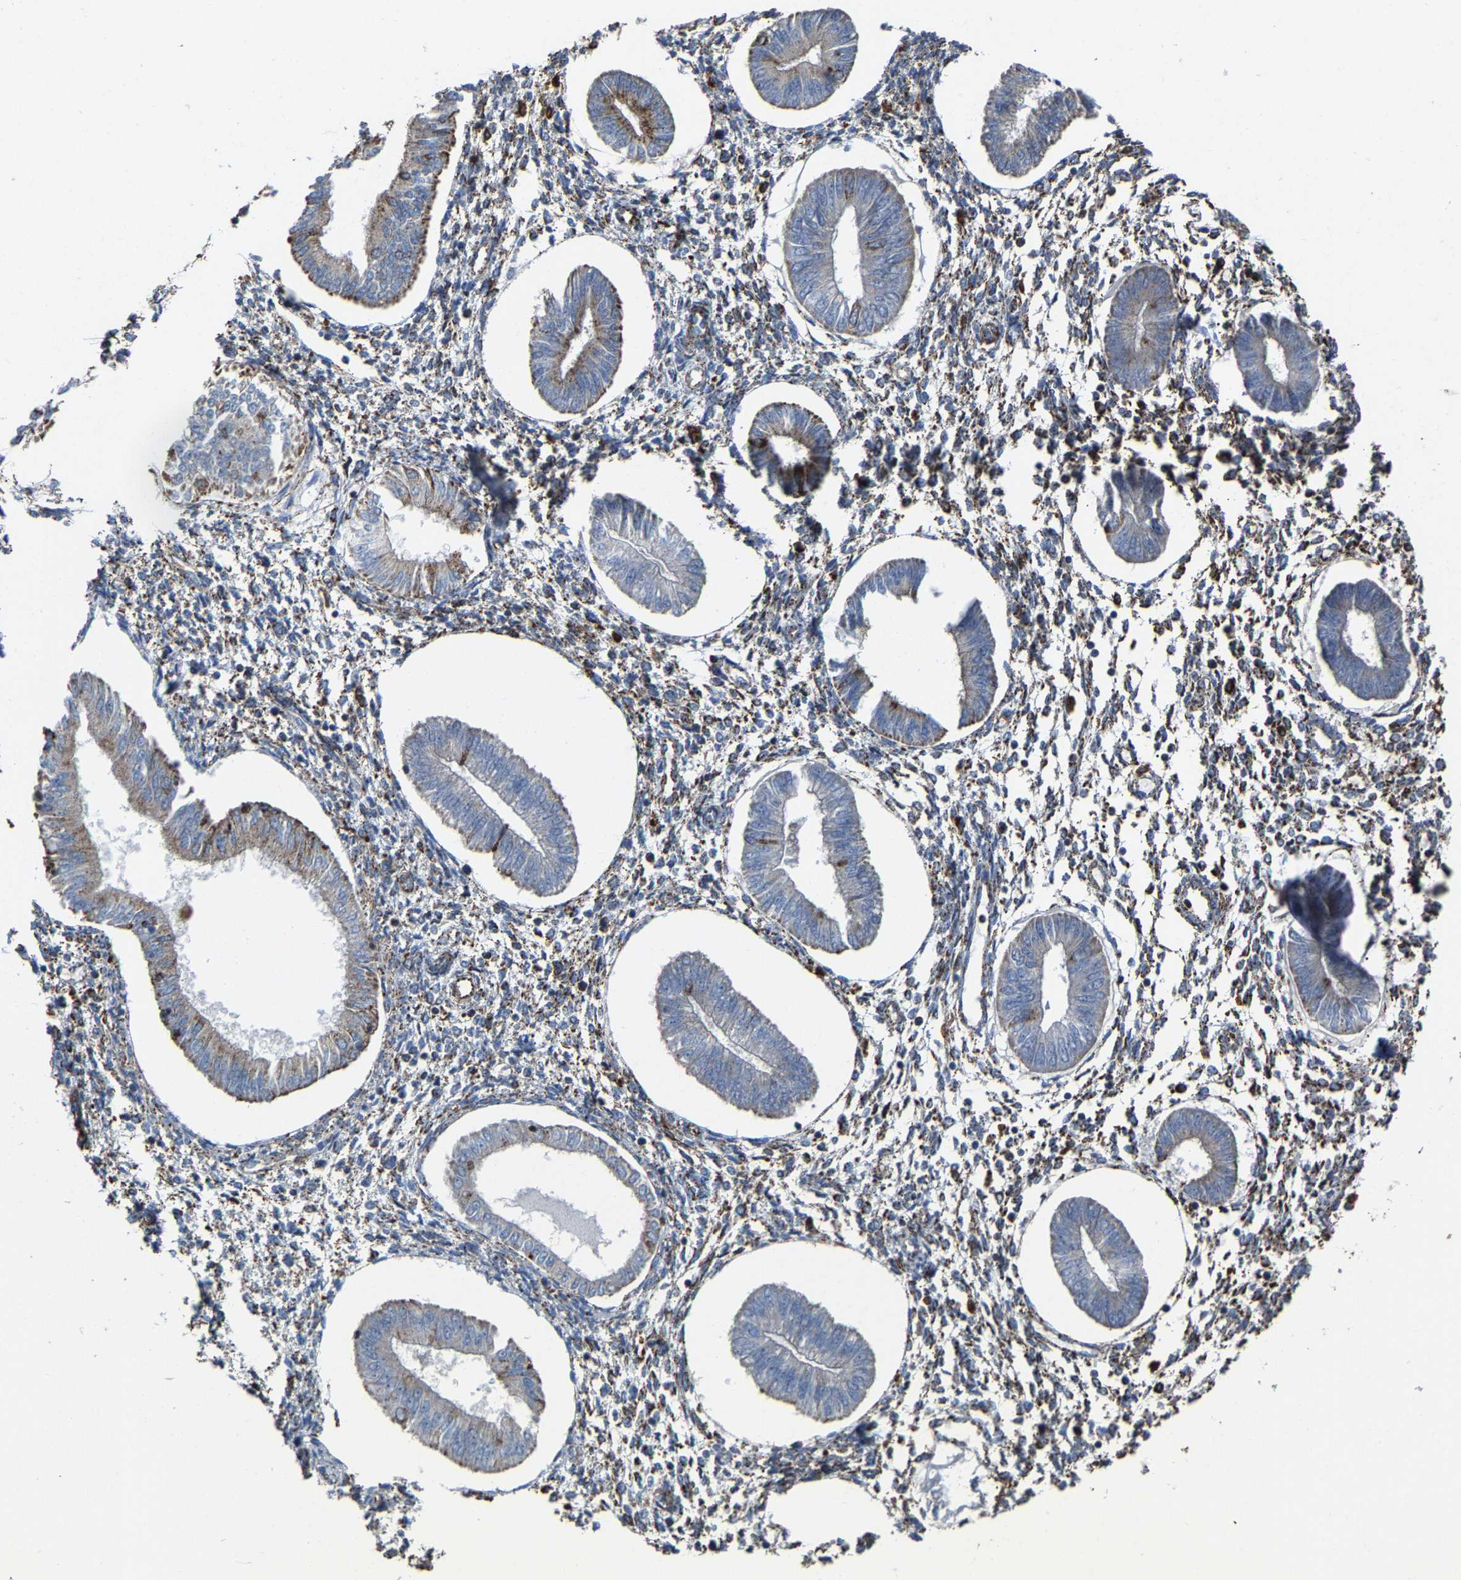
{"staining": {"intensity": "moderate", "quantity": ">75%", "location": "cytoplasmic/membranous"}, "tissue": "endometrium", "cell_type": "Cells in endometrial stroma", "image_type": "normal", "snomed": [{"axis": "morphology", "description": "Normal tissue, NOS"}, {"axis": "topography", "description": "Endometrium"}], "caption": "Protein staining displays moderate cytoplasmic/membranous positivity in approximately >75% of cells in endometrial stroma in benign endometrium. Immunohistochemistry stains the protein of interest in brown and the nuclei are stained blue.", "gene": "NDUFV3", "patient": {"sex": "female", "age": 50}}